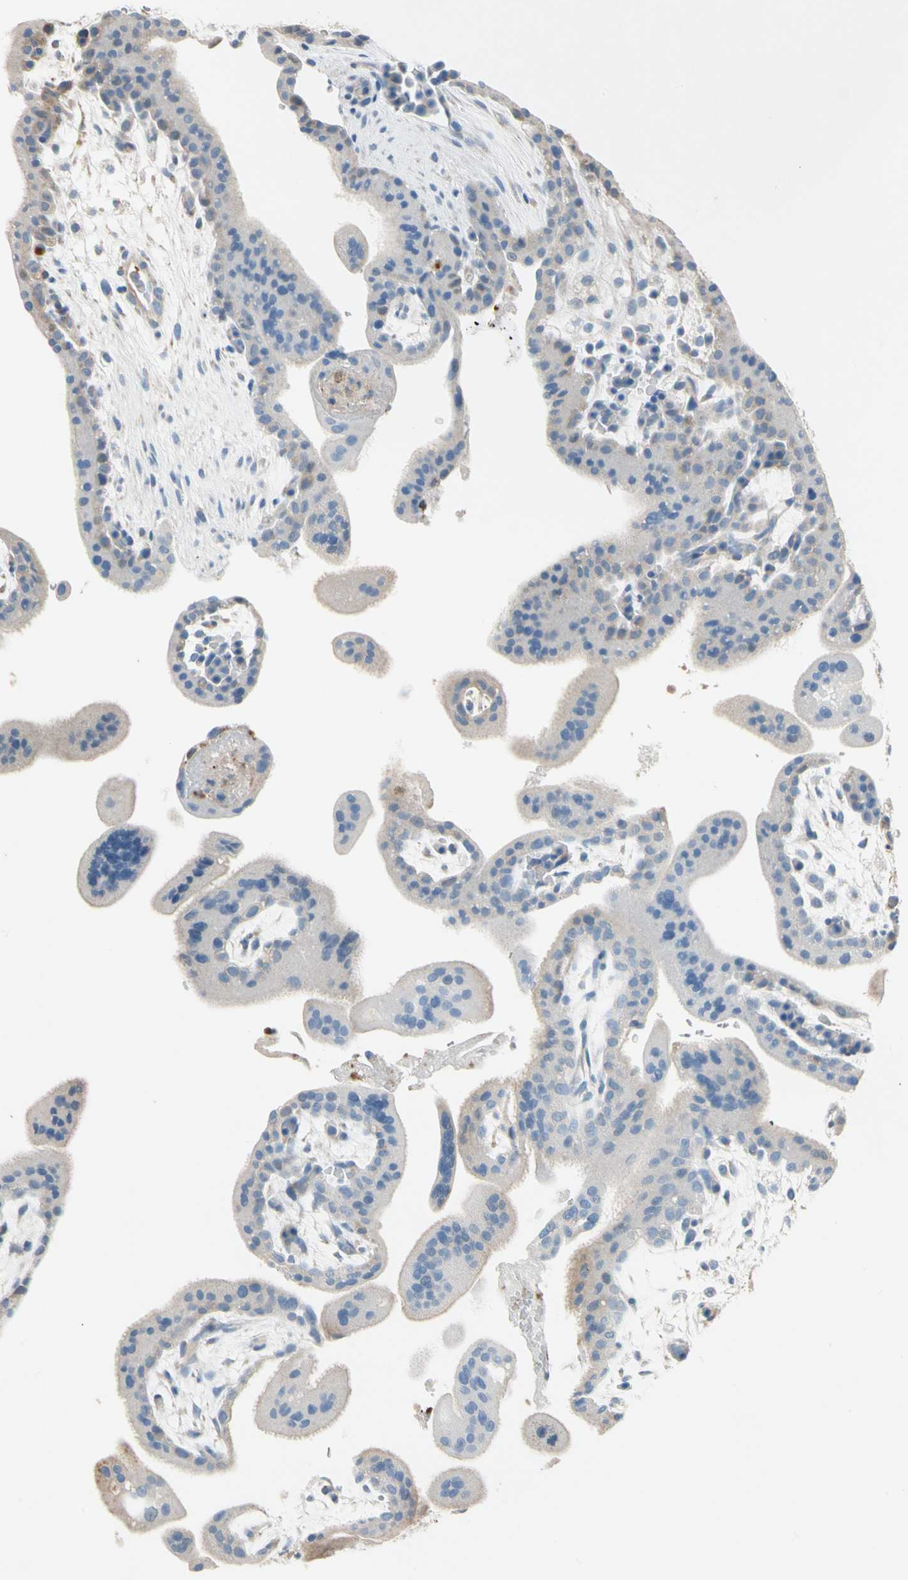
{"staining": {"intensity": "weak", "quantity": ">75%", "location": "cytoplasmic/membranous"}, "tissue": "placenta", "cell_type": "Decidual cells", "image_type": "normal", "snomed": [{"axis": "morphology", "description": "Normal tissue, NOS"}, {"axis": "topography", "description": "Placenta"}], "caption": "A histopathology image of human placenta stained for a protein demonstrates weak cytoplasmic/membranous brown staining in decidual cells. (IHC, brightfield microscopy, high magnification).", "gene": "LY6G6F", "patient": {"sex": "female", "age": 35}}